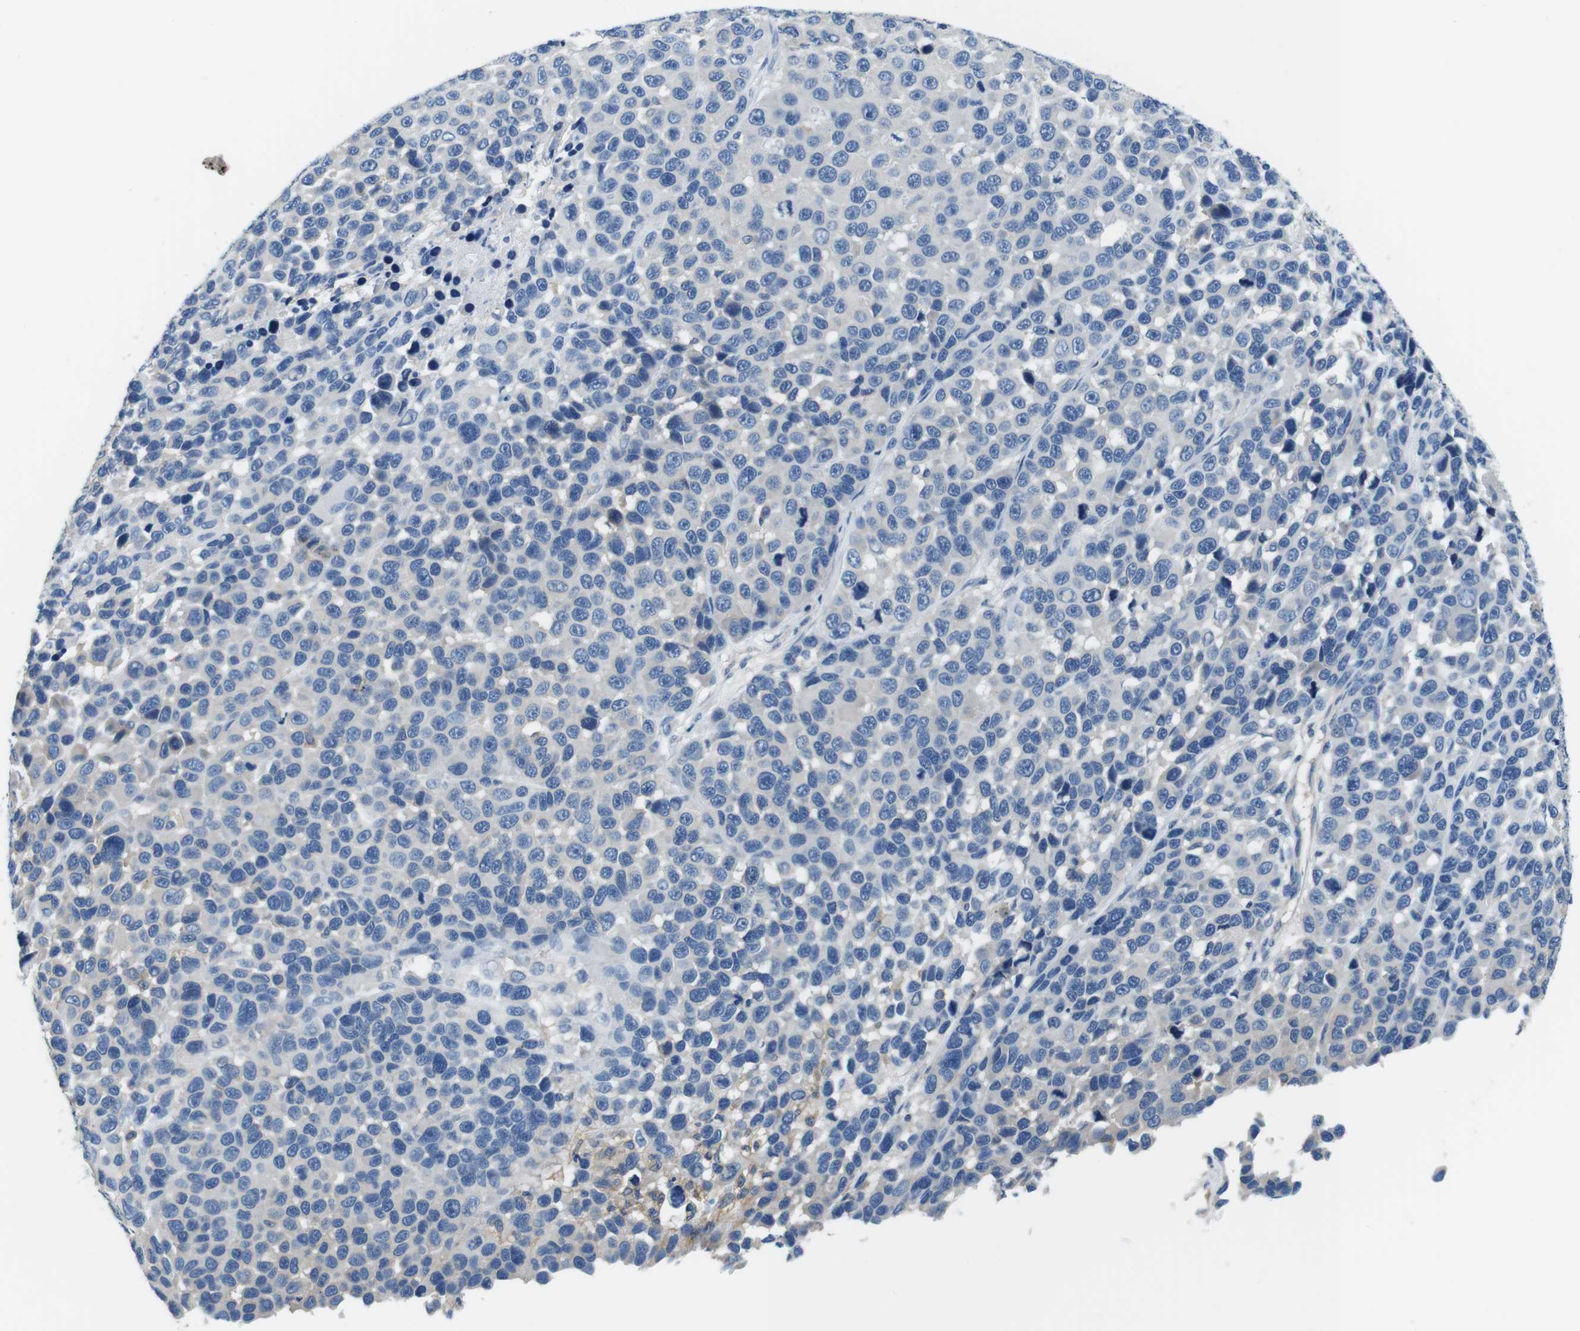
{"staining": {"intensity": "weak", "quantity": "25%-75%", "location": "cytoplasmic/membranous"}, "tissue": "melanoma", "cell_type": "Tumor cells", "image_type": "cancer", "snomed": [{"axis": "morphology", "description": "Malignant melanoma, NOS"}, {"axis": "topography", "description": "Skin"}], "caption": "An immunohistochemistry photomicrograph of neoplastic tissue is shown. Protein staining in brown highlights weak cytoplasmic/membranous positivity in melanoma within tumor cells. (Stains: DAB (3,3'-diaminobenzidine) in brown, nuclei in blue, Microscopy: brightfield microscopy at high magnification).", "gene": "DENND4C", "patient": {"sex": "male", "age": 53}}